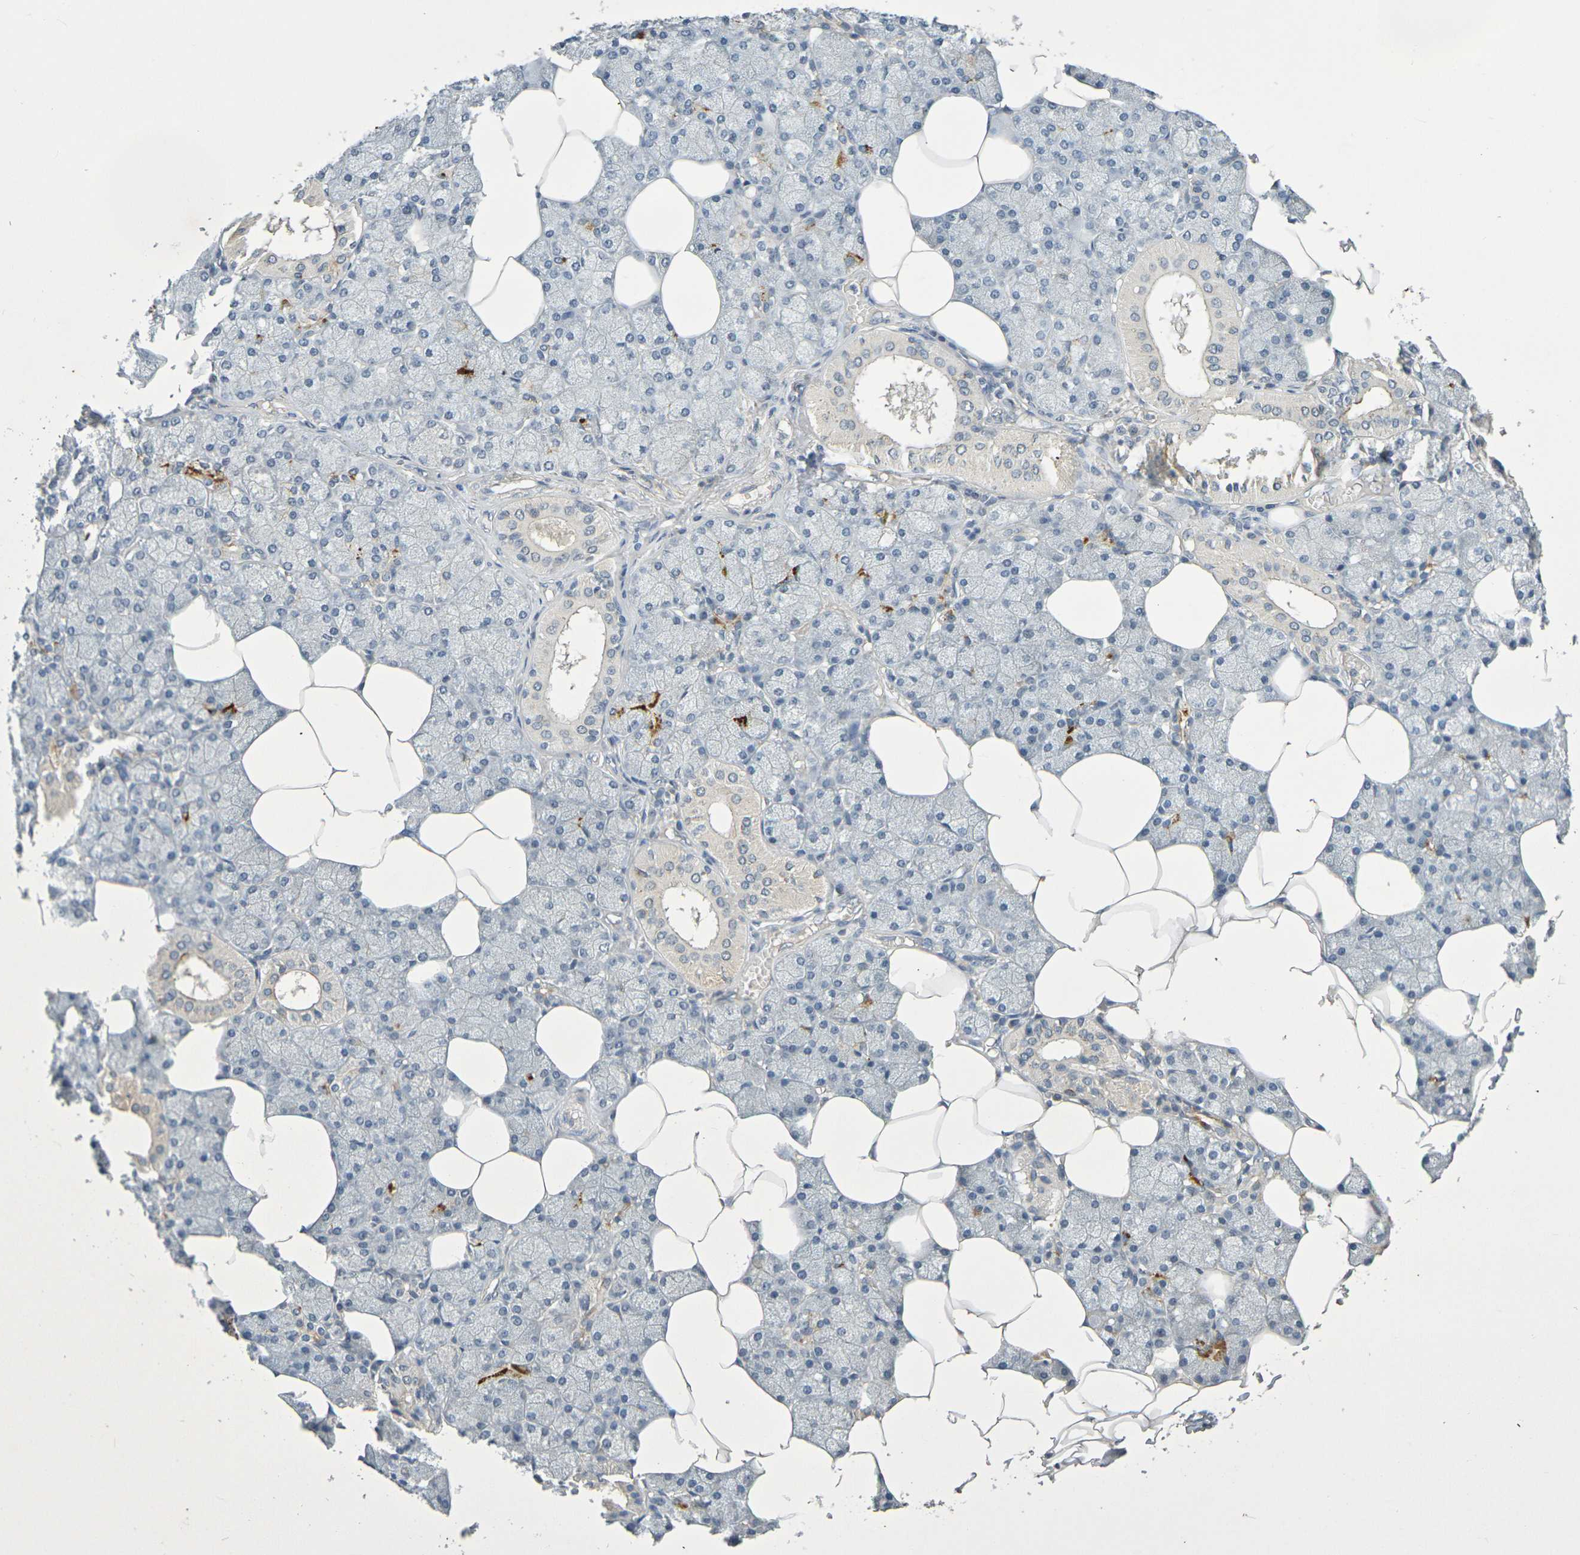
{"staining": {"intensity": "negative", "quantity": "none", "location": "none"}, "tissue": "salivary gland", "cell_type": "Glandular cells", "image_type": "normal", "snomed": [{"axis": "morphology", "description": "Normal tissue, NOS"}, {"axis": "topography", "description": "Salivary gland"}], "caption": "Image shows no protein positivity in glandular cells of benign salivary gland. (DAB (3,3'-diaminobenzidine) immunohistochemistry (IHC) visualized using brightfield microscopy, high magnification).", "gene": "IL10", "patient": {"sex": "male", "age": 62}}